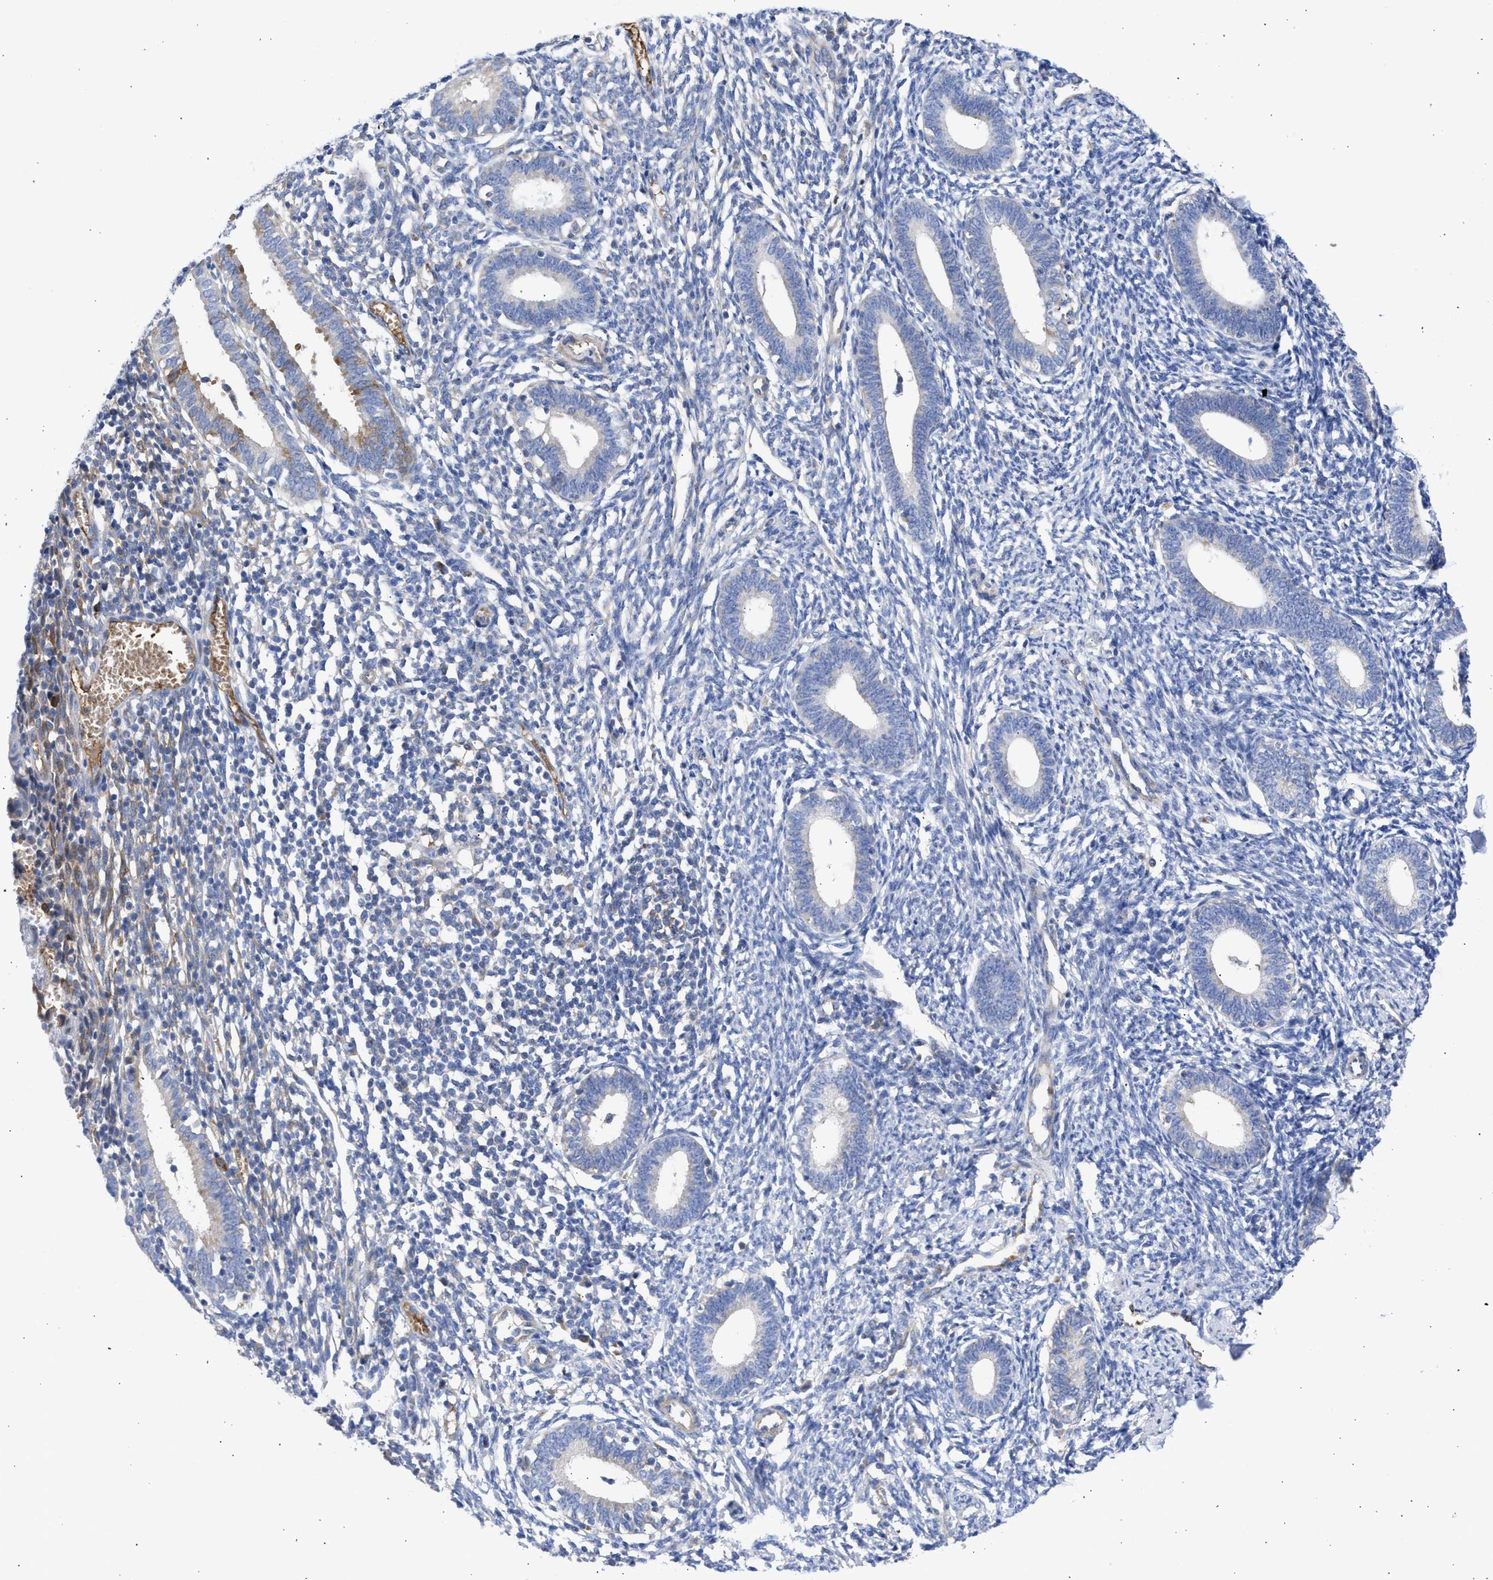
{"staining": {"intensity": "weak", "quantity": "<25%", "location": "cytoplasmic/membranous"}, "tissue": "endometrium", "cell_type": "Cells in endometrial stroma", "image_type": "normal", "snomed": [{"axis": "morphology", "description": "Normal tissue, NOS"}, {"axis": "topography", "description": "Endometrium"}], "caption": "Immunohistochemistry (IHC) photomicrograph of benign human endometrium stained for a protein (brown), which shows no expression in cells in endometrial stroma.", "gene": "BTG3", "patient": {"sex": "female", "age": 41}}